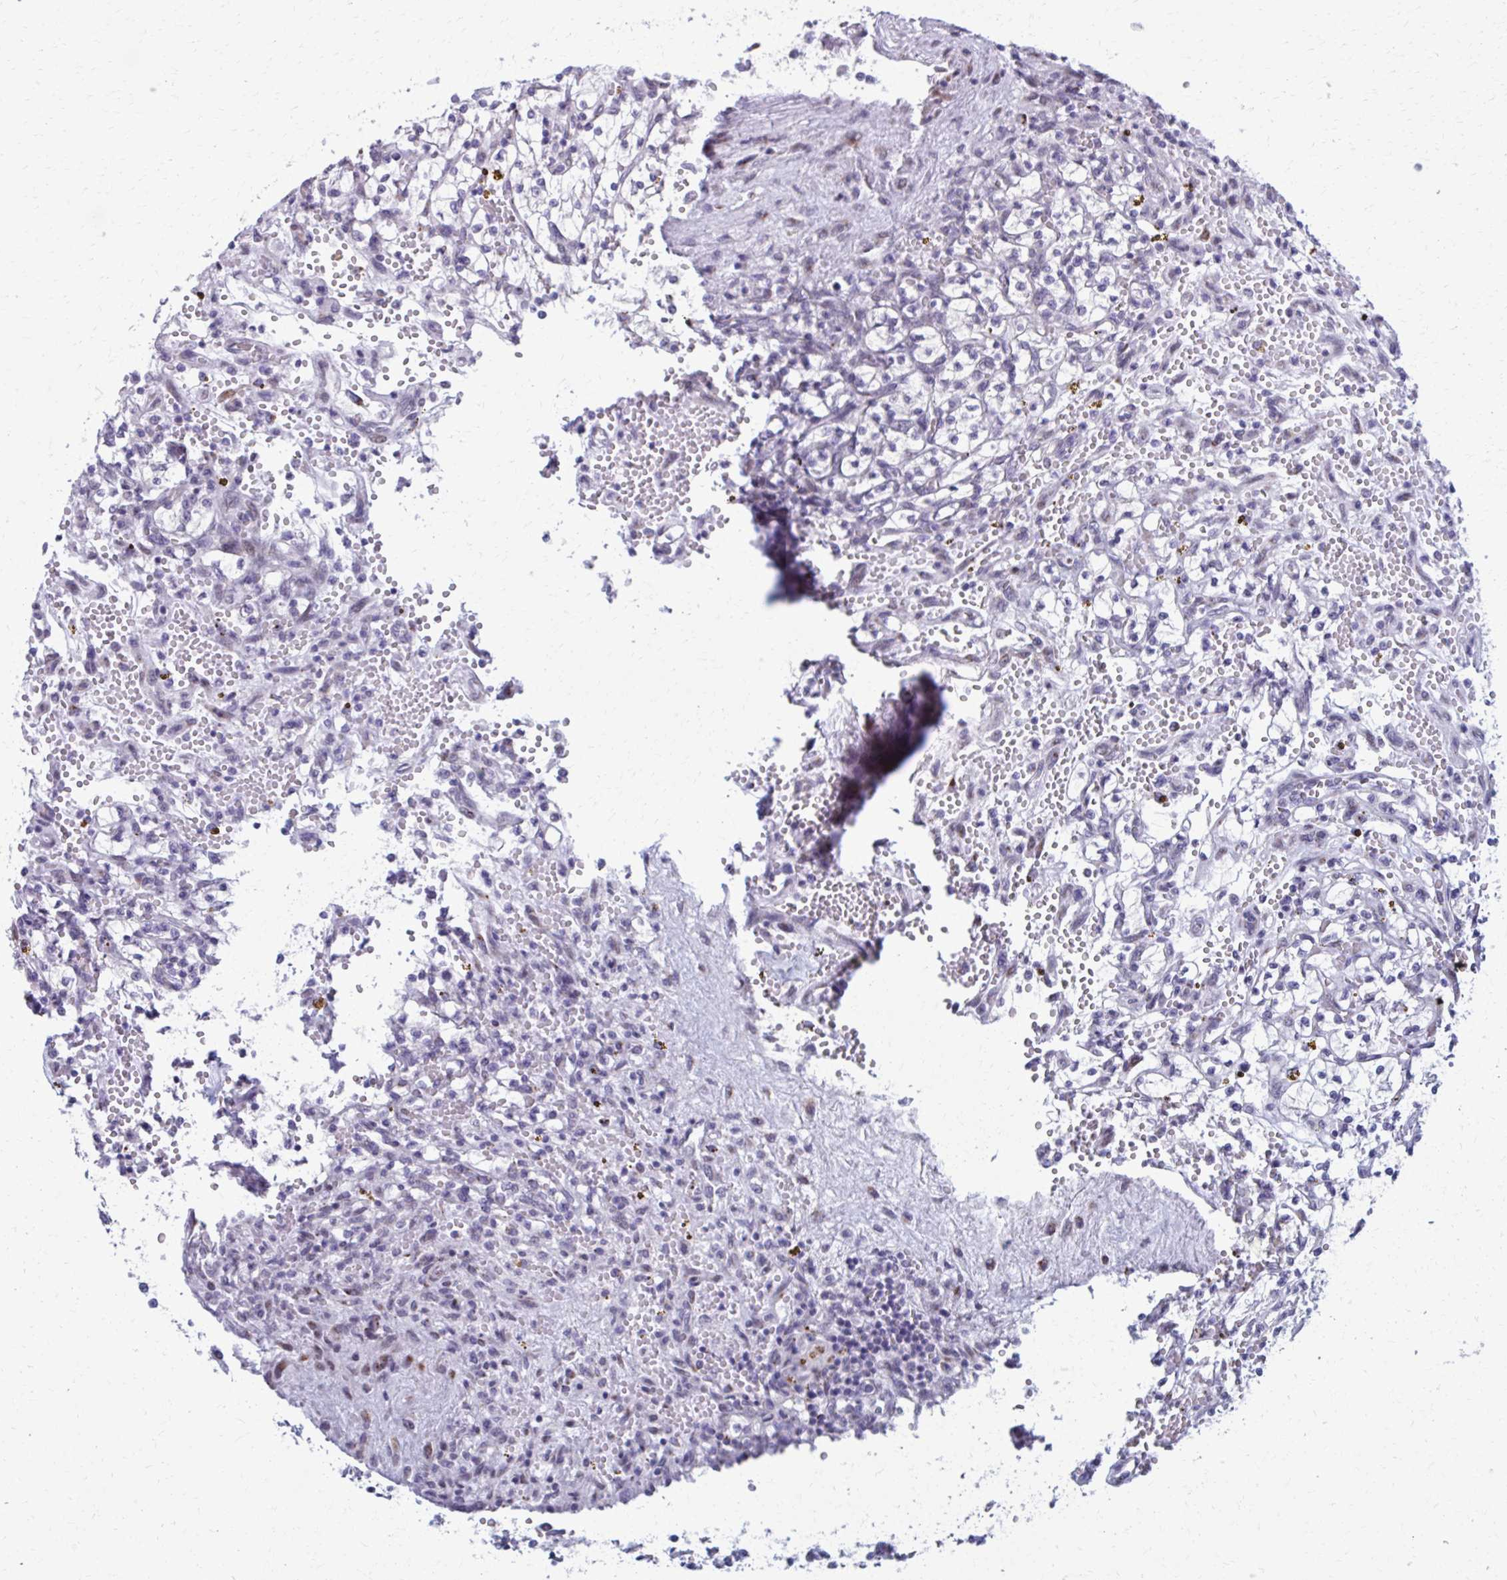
{"staining": {"intensity": "negative", "quantity": "none", "location": "none"}, "tissue": "renal cancer", "cell_type": "Tumor cells", "image_type": "cancer", "snomed": [{"axis": "morphology", "description": "Adenocarcinoma, NOS"}, {"axis": "topography", "description": "Kidney"}], "caption": "An image of renal cancer stained for a protein exhibits no brown staining in tumor cells. (Stains: DAB immunohistochemistry with hematoxylin counter stain, Microscopy: brightfield microscopy at high magnification).", "gene": "ZNF682", "patient": {"sex": "female", "age": 64}}